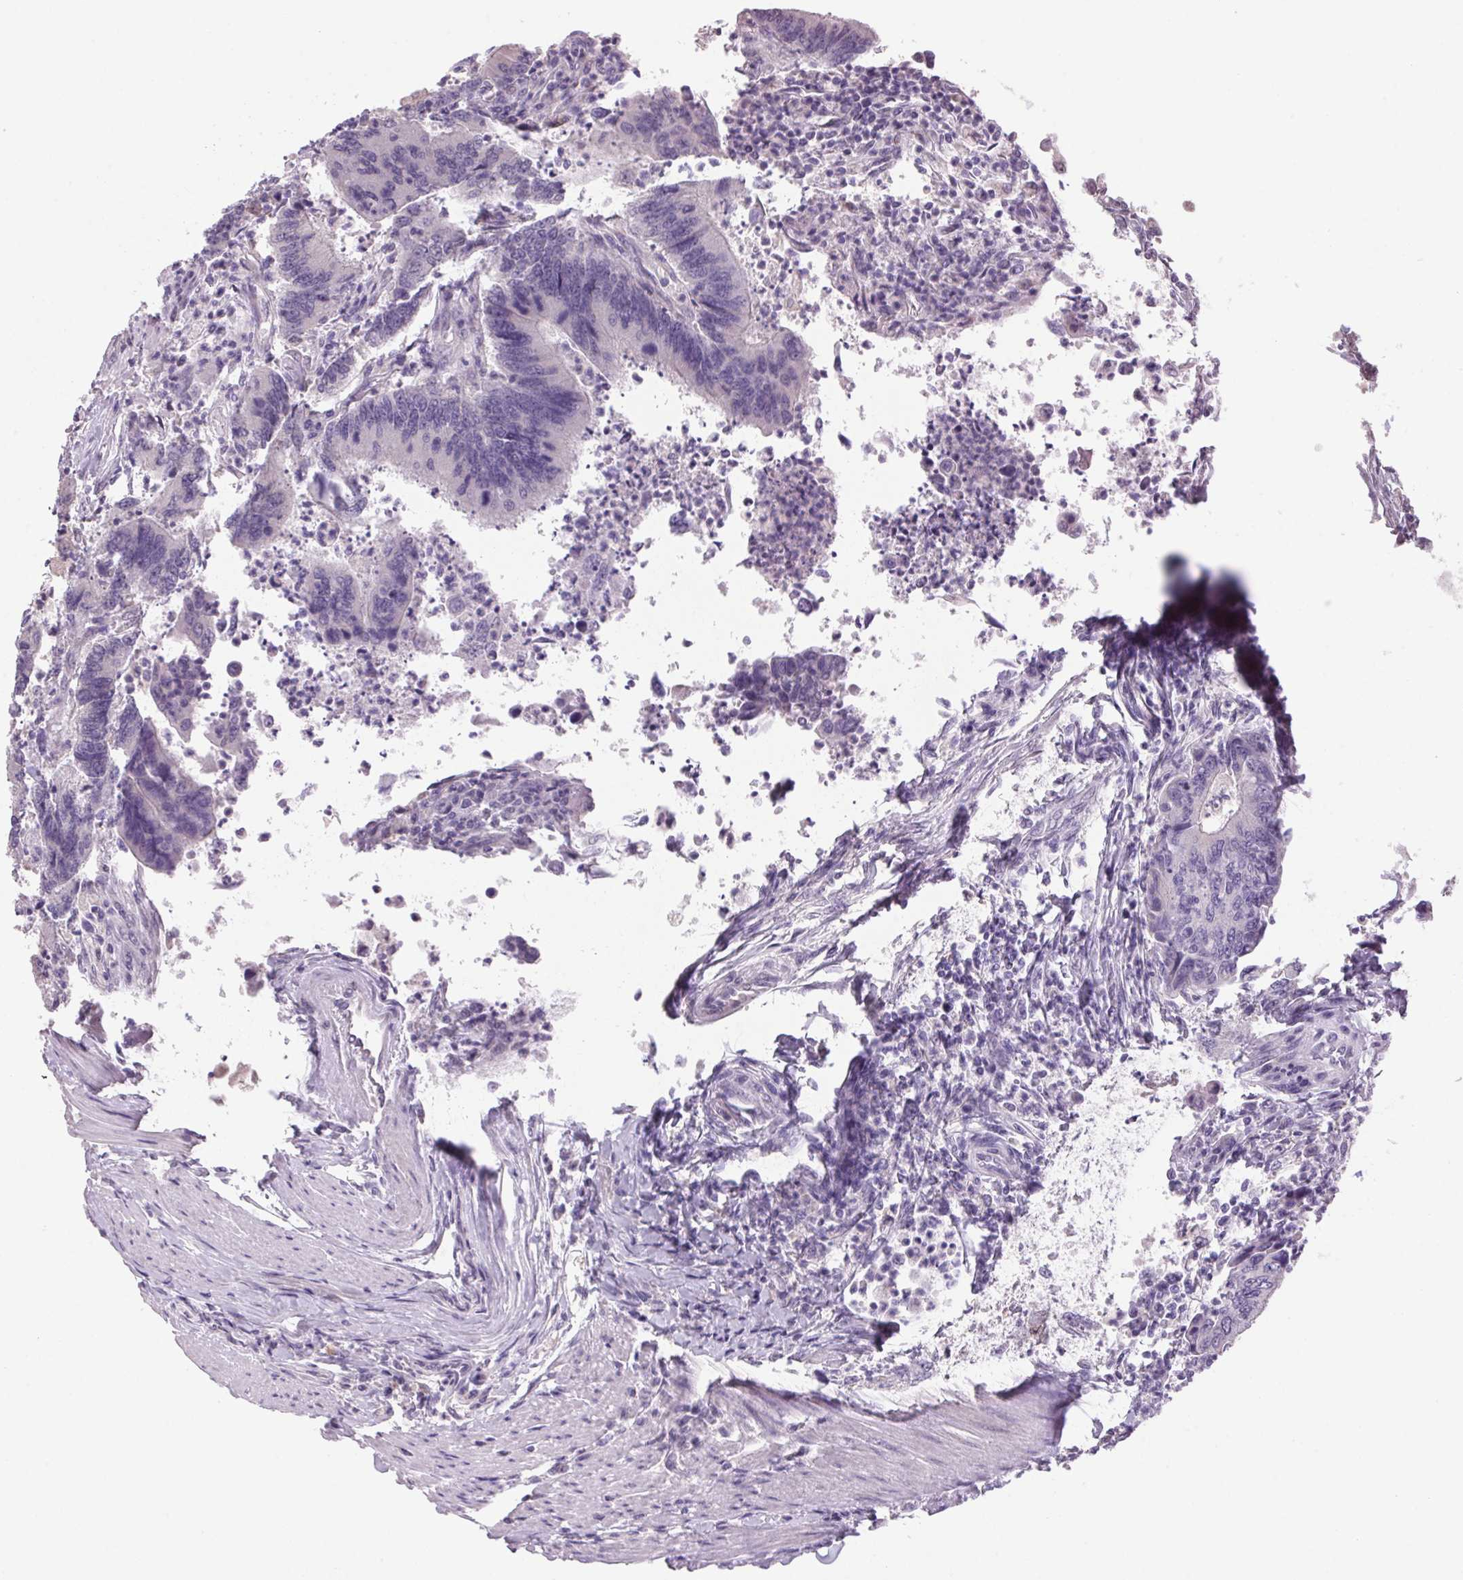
{"staining": {"intensity": "negative", "quantity": "none", "location": "none"}, "tissue": "colorectal cancer", "cell_type": "Tumor cells", "image_type": "cancer", "snomed": [{"axis": "morphology", "description": "Adenocarcinoma, NOS"}, {"axis": "topography", "description": "Colon"}], "caption": "An immunohistochemistry (IHC) photomicrograph of adenocarcinoma (colorectal) is shown. There is no staining in tumor cells of adenocarcinoma (colorectal). (DAB immunohistochemistry (IHC) with hematoxylin counter stain).", "gene": "VWA3B", "patient": {"sex": "female", "age": 67}}